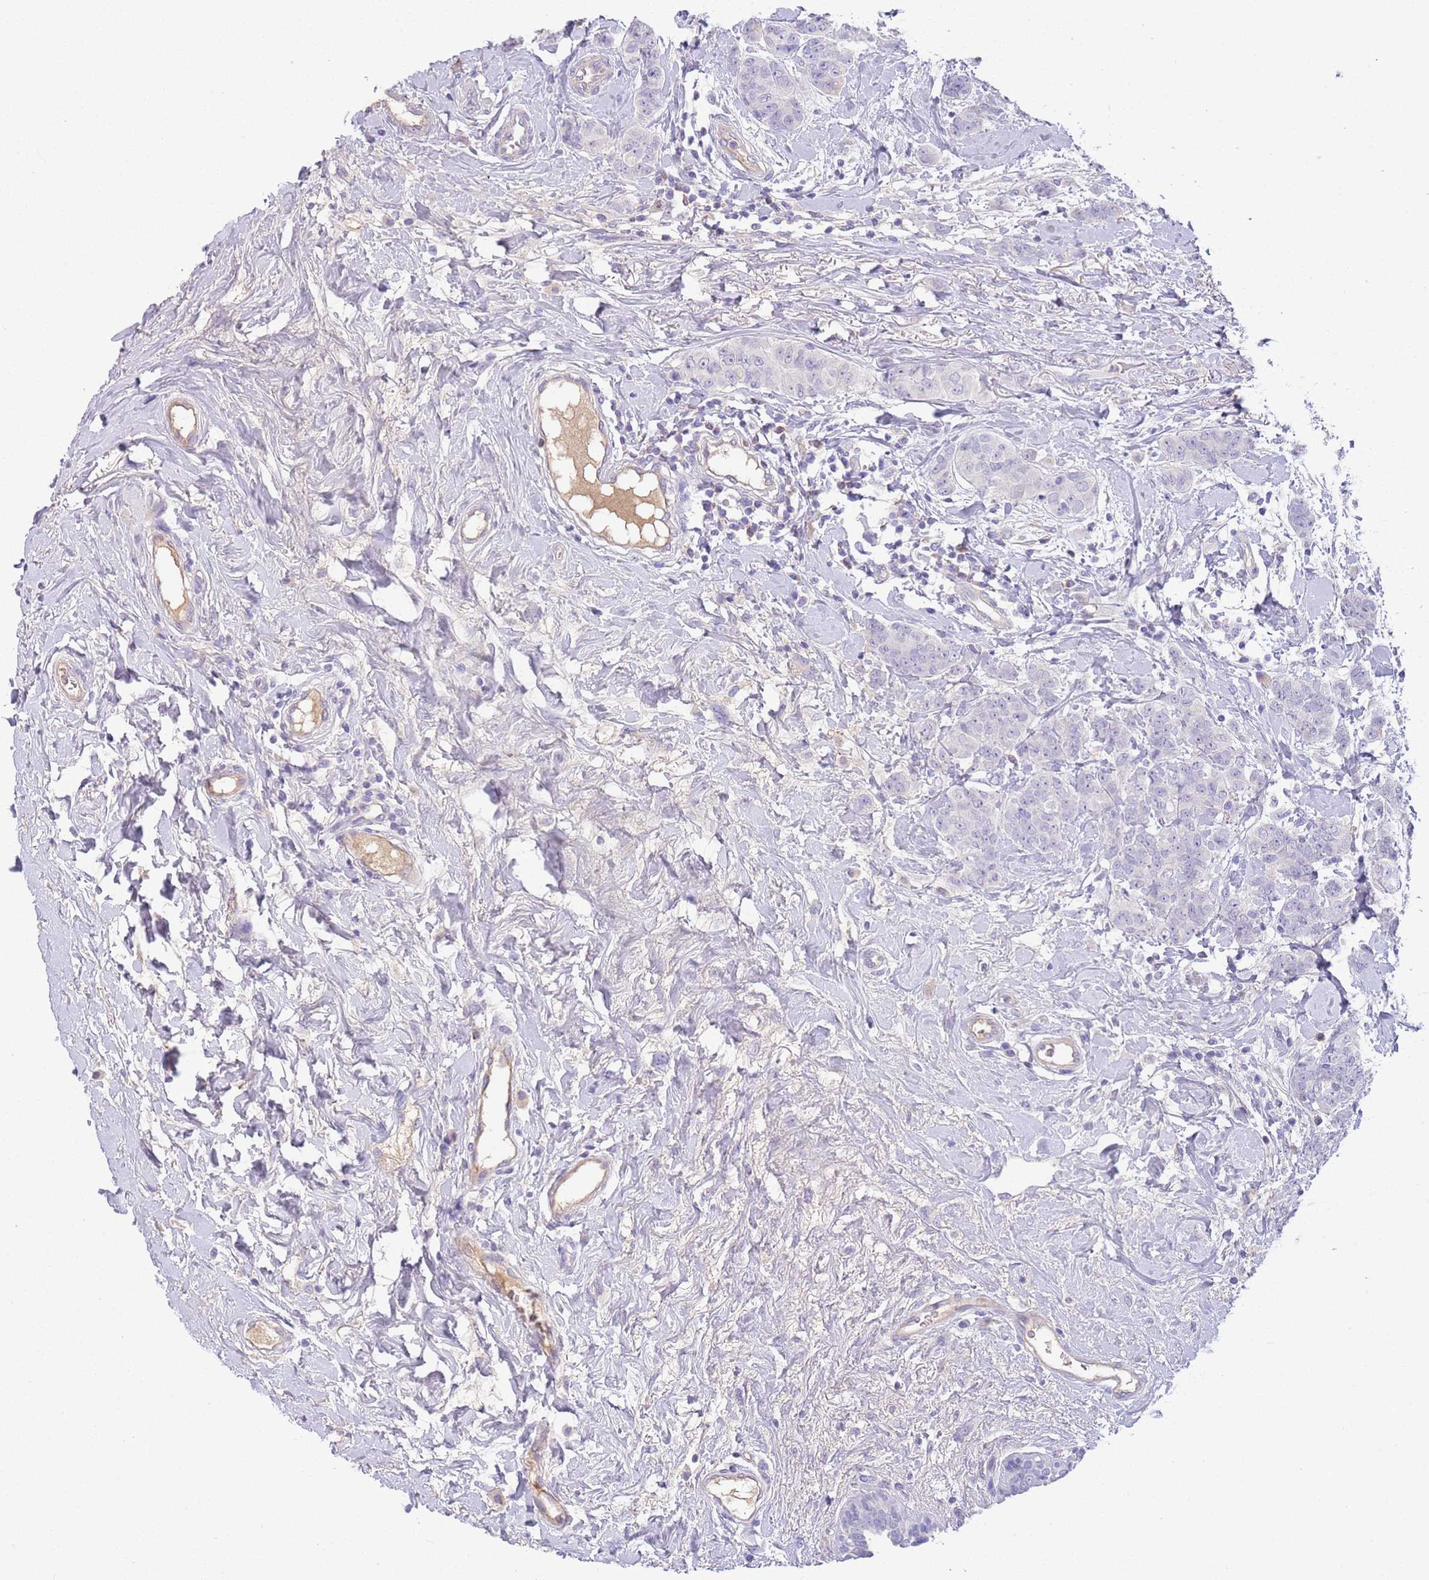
{"staining": {"intensity": "negative", "quantity": "none", "location": "none"}, "tissue": "breast cancer", "cell_type": "Tumor cells", "image_type": "cancer", "snomed": [{"axis": "morphology", "description": "Duct carcinoma"}, {"axis": "topography", "description": "Breast"}], "caption": "A high-resolution photomicrograph shows immunohistochemistry staining of invasive ductal carcinoma (breast), which demonstrates no significant staining in tumor cells.", "gene": "IGFL4", "patient": {"sex": "female", "age": 40}}